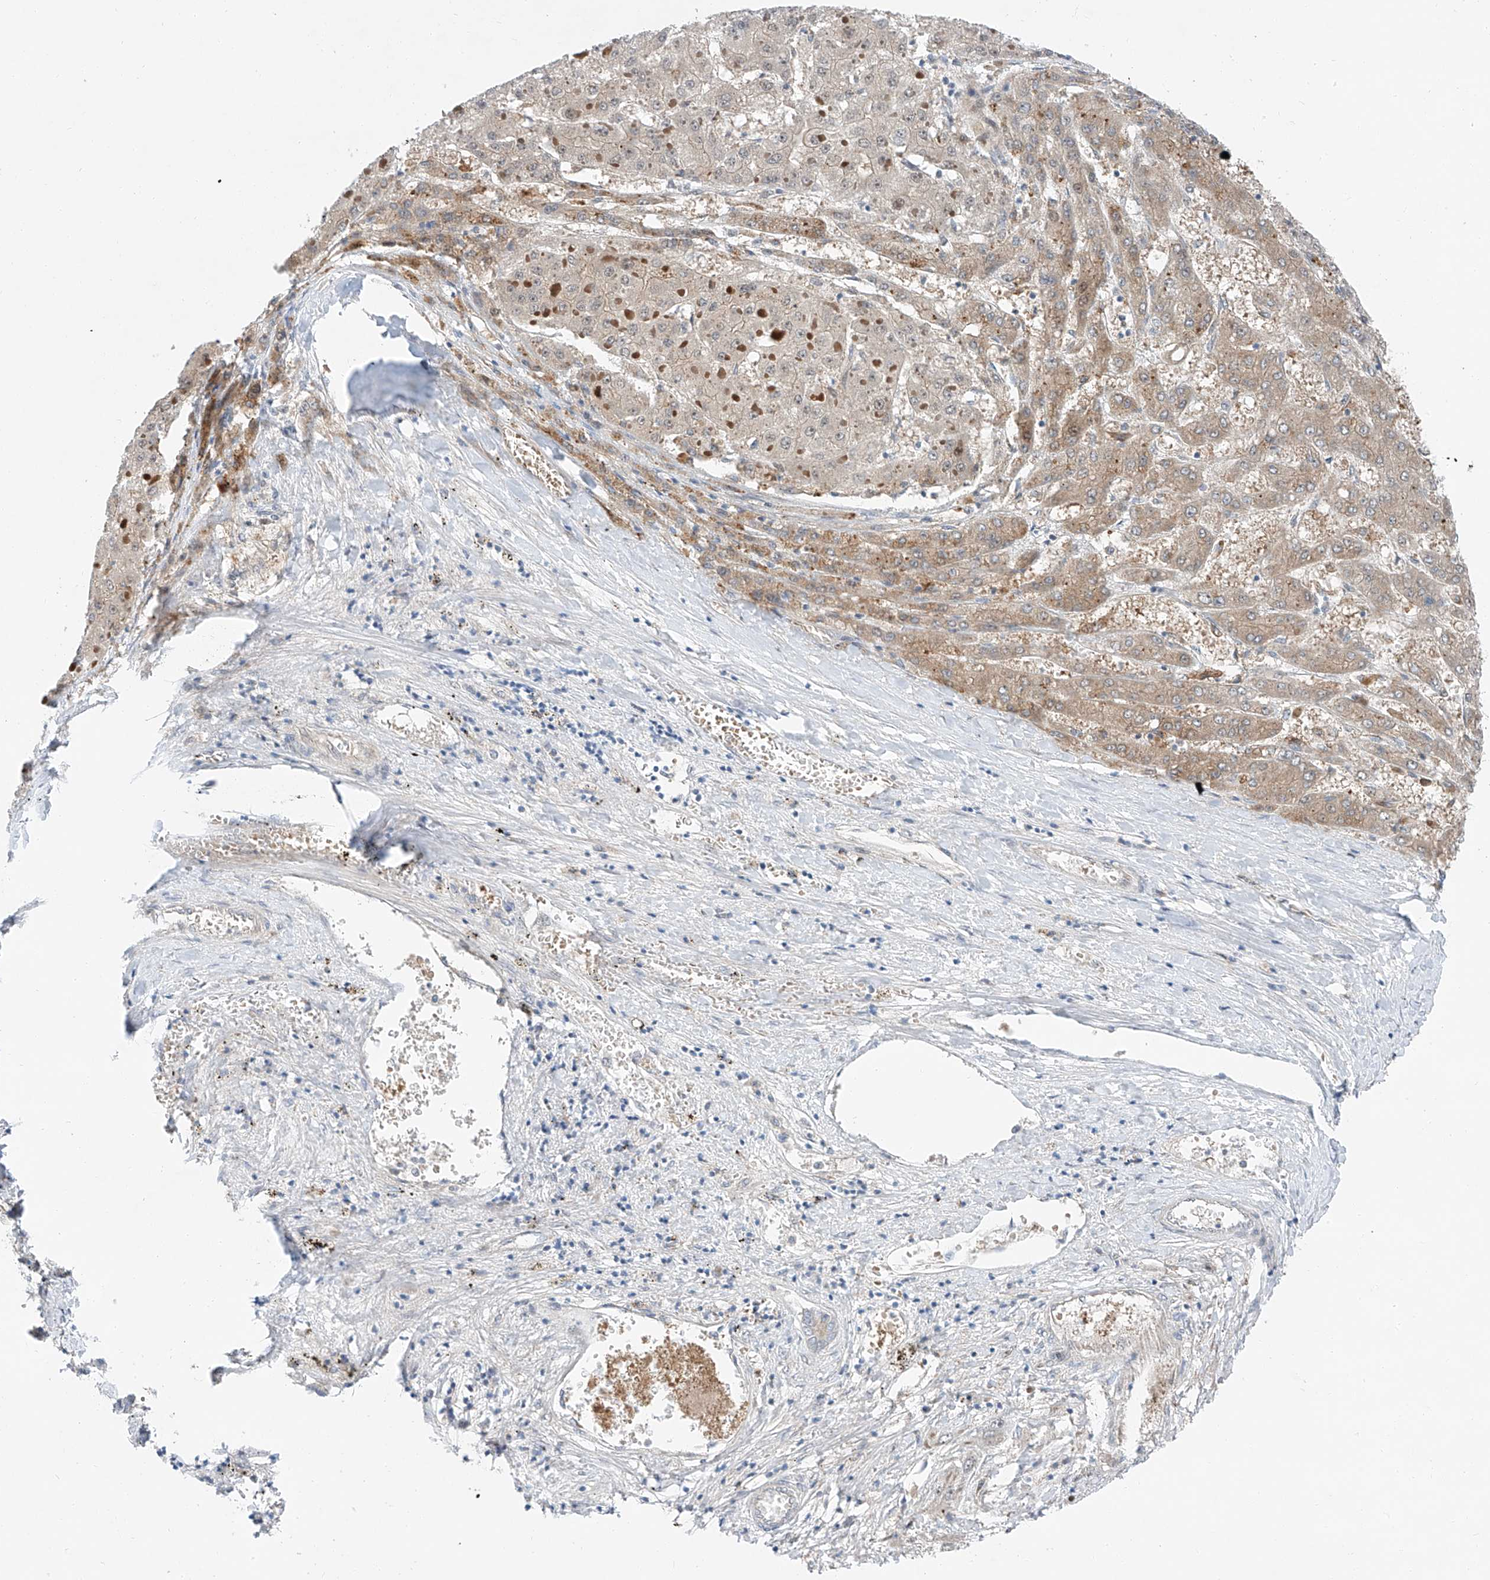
{"staining": {"intensity": "moderate", "quantity": "<25%", "location": "cytoplasmic/membranous"}, "tissue": "liver cancer", "cell_type": "Tumor cells", "image_type": "cancer", "snomed": [{"axis": "morphology", "description": "Carcinoma, Hepatocellular, NOS"}, {"axis": "topography", "description": "Liver"}], "caption": "Protein expression analysis of human liver cancer reveals moderate cytoplasmic/membranous positivity in approximately <25% of tumor cells. (DAB (3,3'-diaminobenzidine) IHC, brown staining for protein, blue staining for nuclei).", "gene": "CLDND1", "patient": {"sex": "female", "age": 73}}